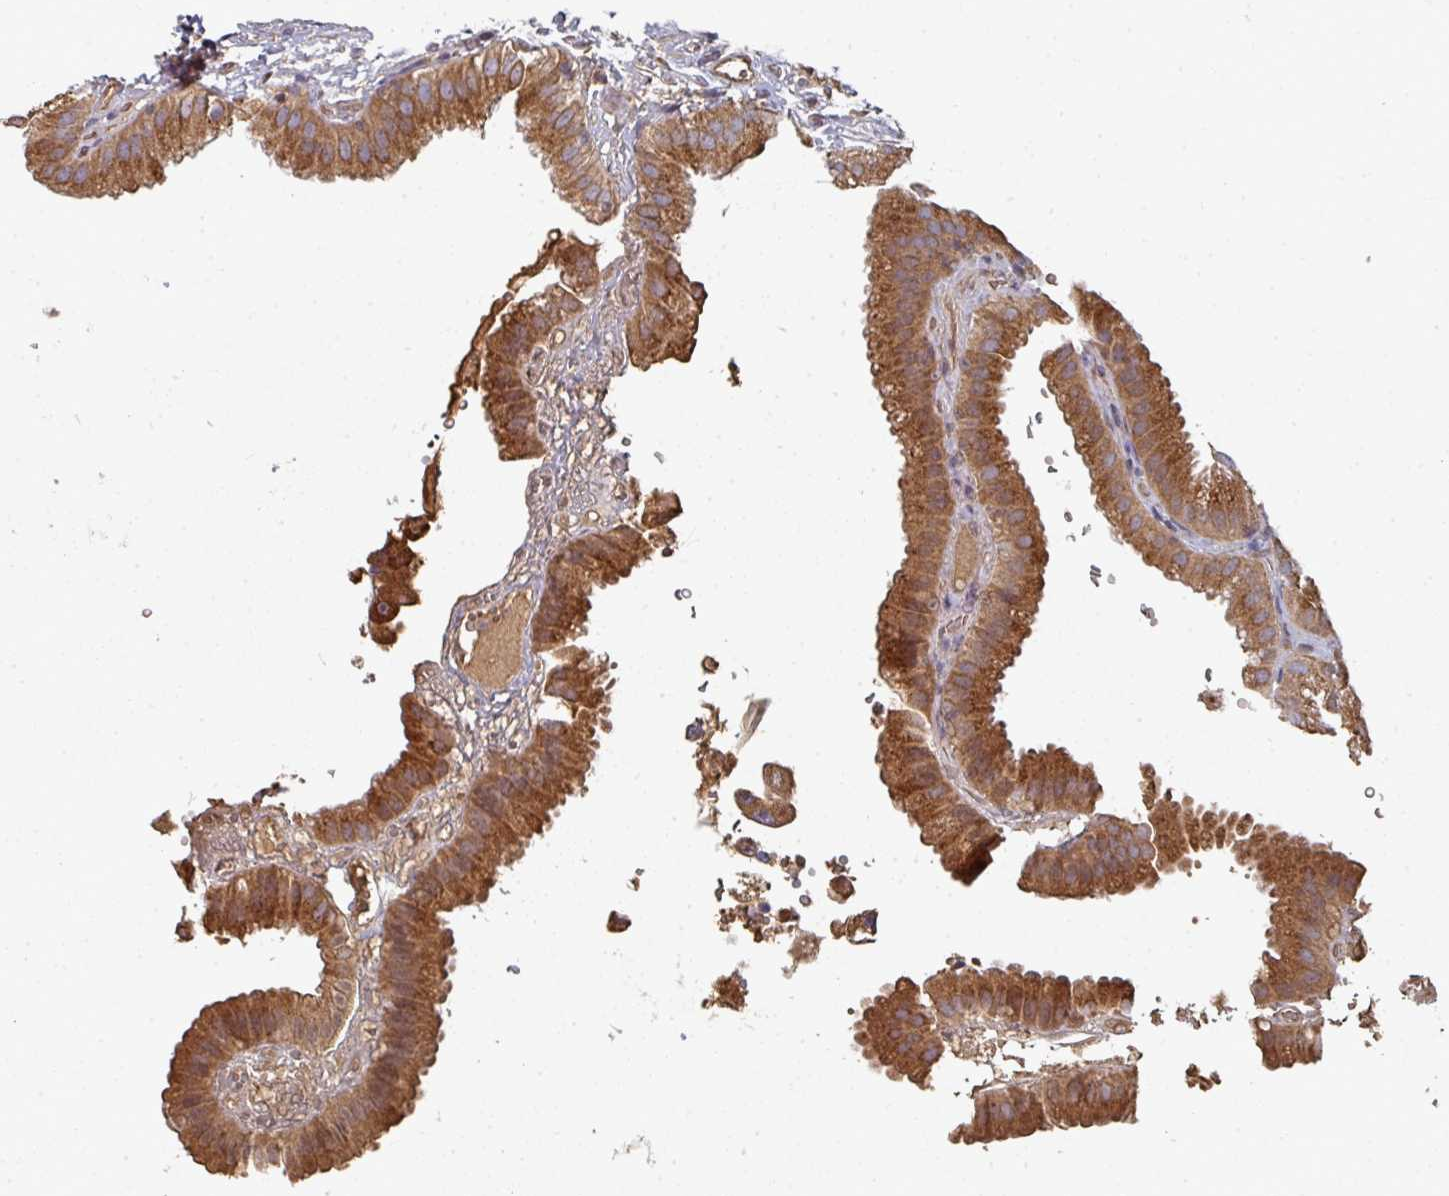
{"staining": {"intensity": "strong", "quantity": ">75%", "location": "cytoplasmic/membranous"}, "tissue": "gallbladder", "cell_type": "Glandular cells", "image_type": "normal", "snomed": [{"axis": "morphology", "description": "Normal tissue, NOS"}, {"axis": "topography", "description": "Gallbladder"}], "caption": "A high amount of strong cytoplasmic/membranous positivity is identified in approximately >75% of glandular cells in unremarkable gallbladder.", "gene": "EDEM2", "patient": {"sex": "female", "age": 61}}